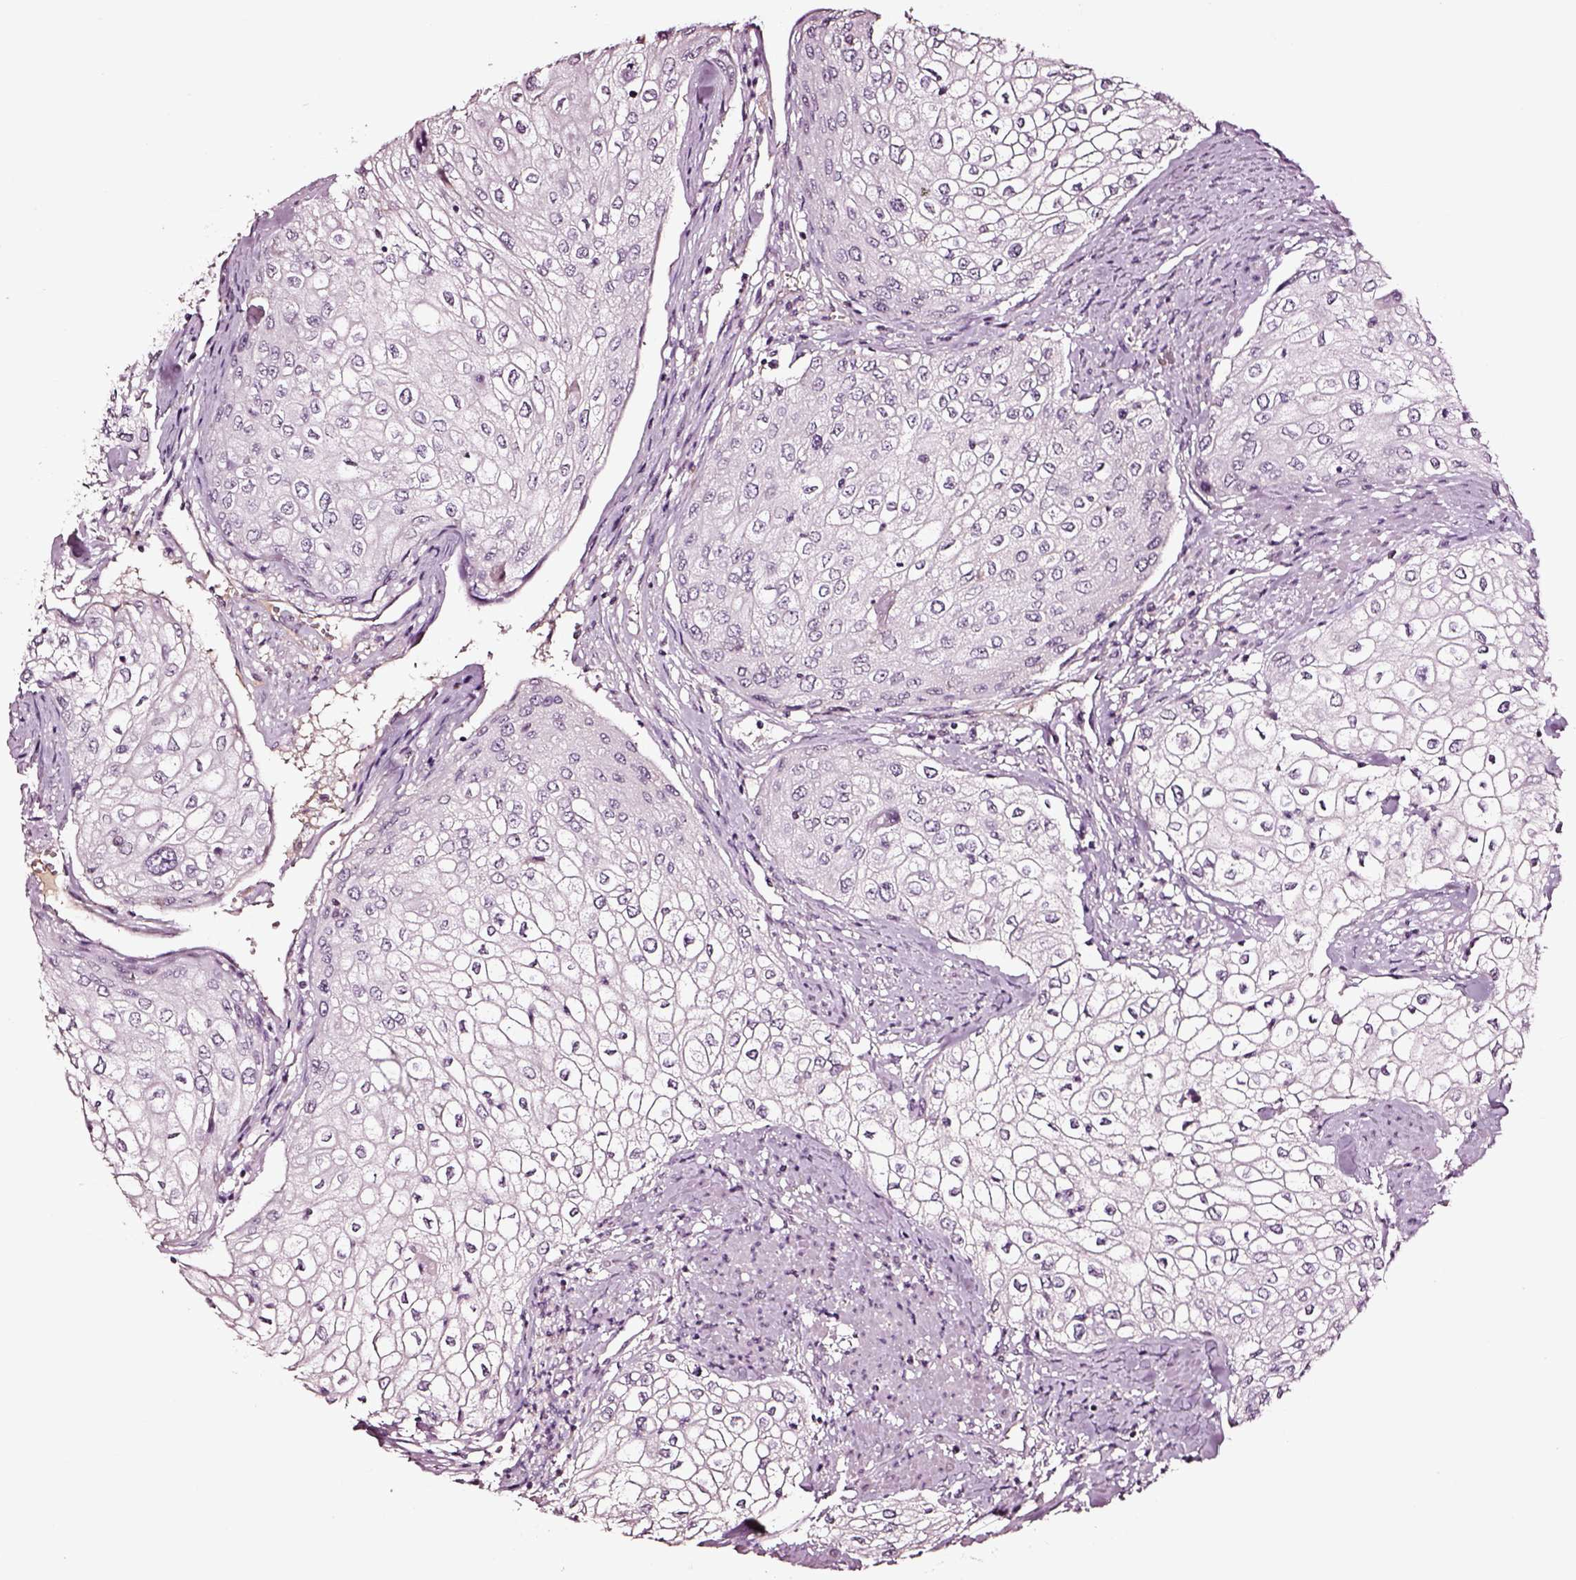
{"staining": {"intensity": "negative", "quantity": "none", "location": "none"}, "tissue": "urothelial cancer", "cell_type": "Tumor cells", "image_type": "cancer", "snomed": [{"axis": "morphology", "description": "Urothelial carcinoma, High grade"}, {"axis": "topography", "description": "Urinary bladder"}], "caption": "The photomicrograph reveals no staining of tumor cells in urothelial cancer.", "gene": "SMIM17", "patient": {"sex": "male", "age": 62}}